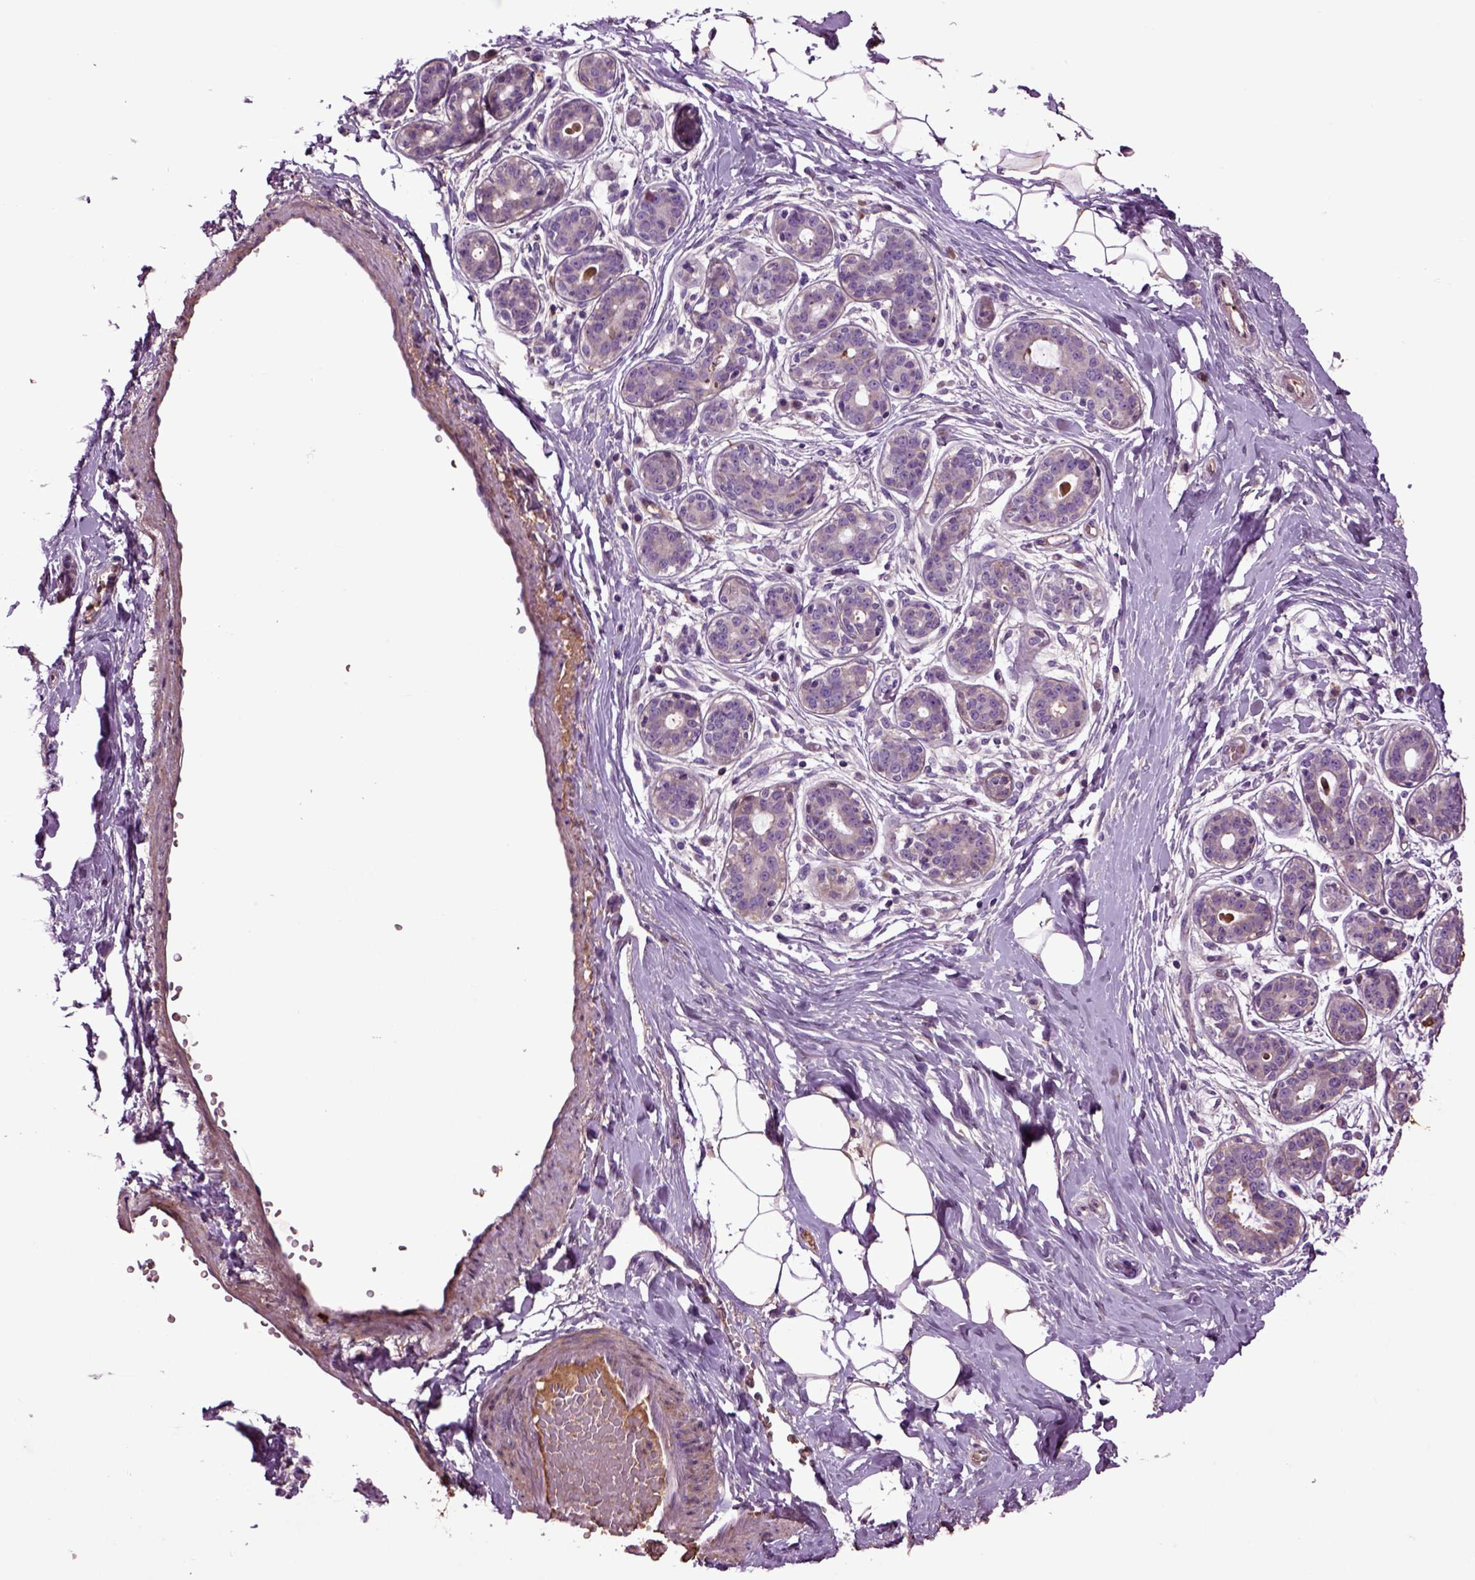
{"staining": {"intensity": "negative", "quantity": "none", "location": "none"}, "tissue": "breast", "cell_type": "Adipocytes", "image_type": "normal", "snomed": [{"axis": "morphology", "description": "Normal tissue, NOS"}, {"axis": "topography", "description": "Skin"}, {"axis": "topography", "description": "Breast"}], "caption": "Immunohistochemistry of unremarkable human breast shows no positivity in adipocytes.", "gene": "SPON1", "patient": {"sex": "female", "age": 43}}